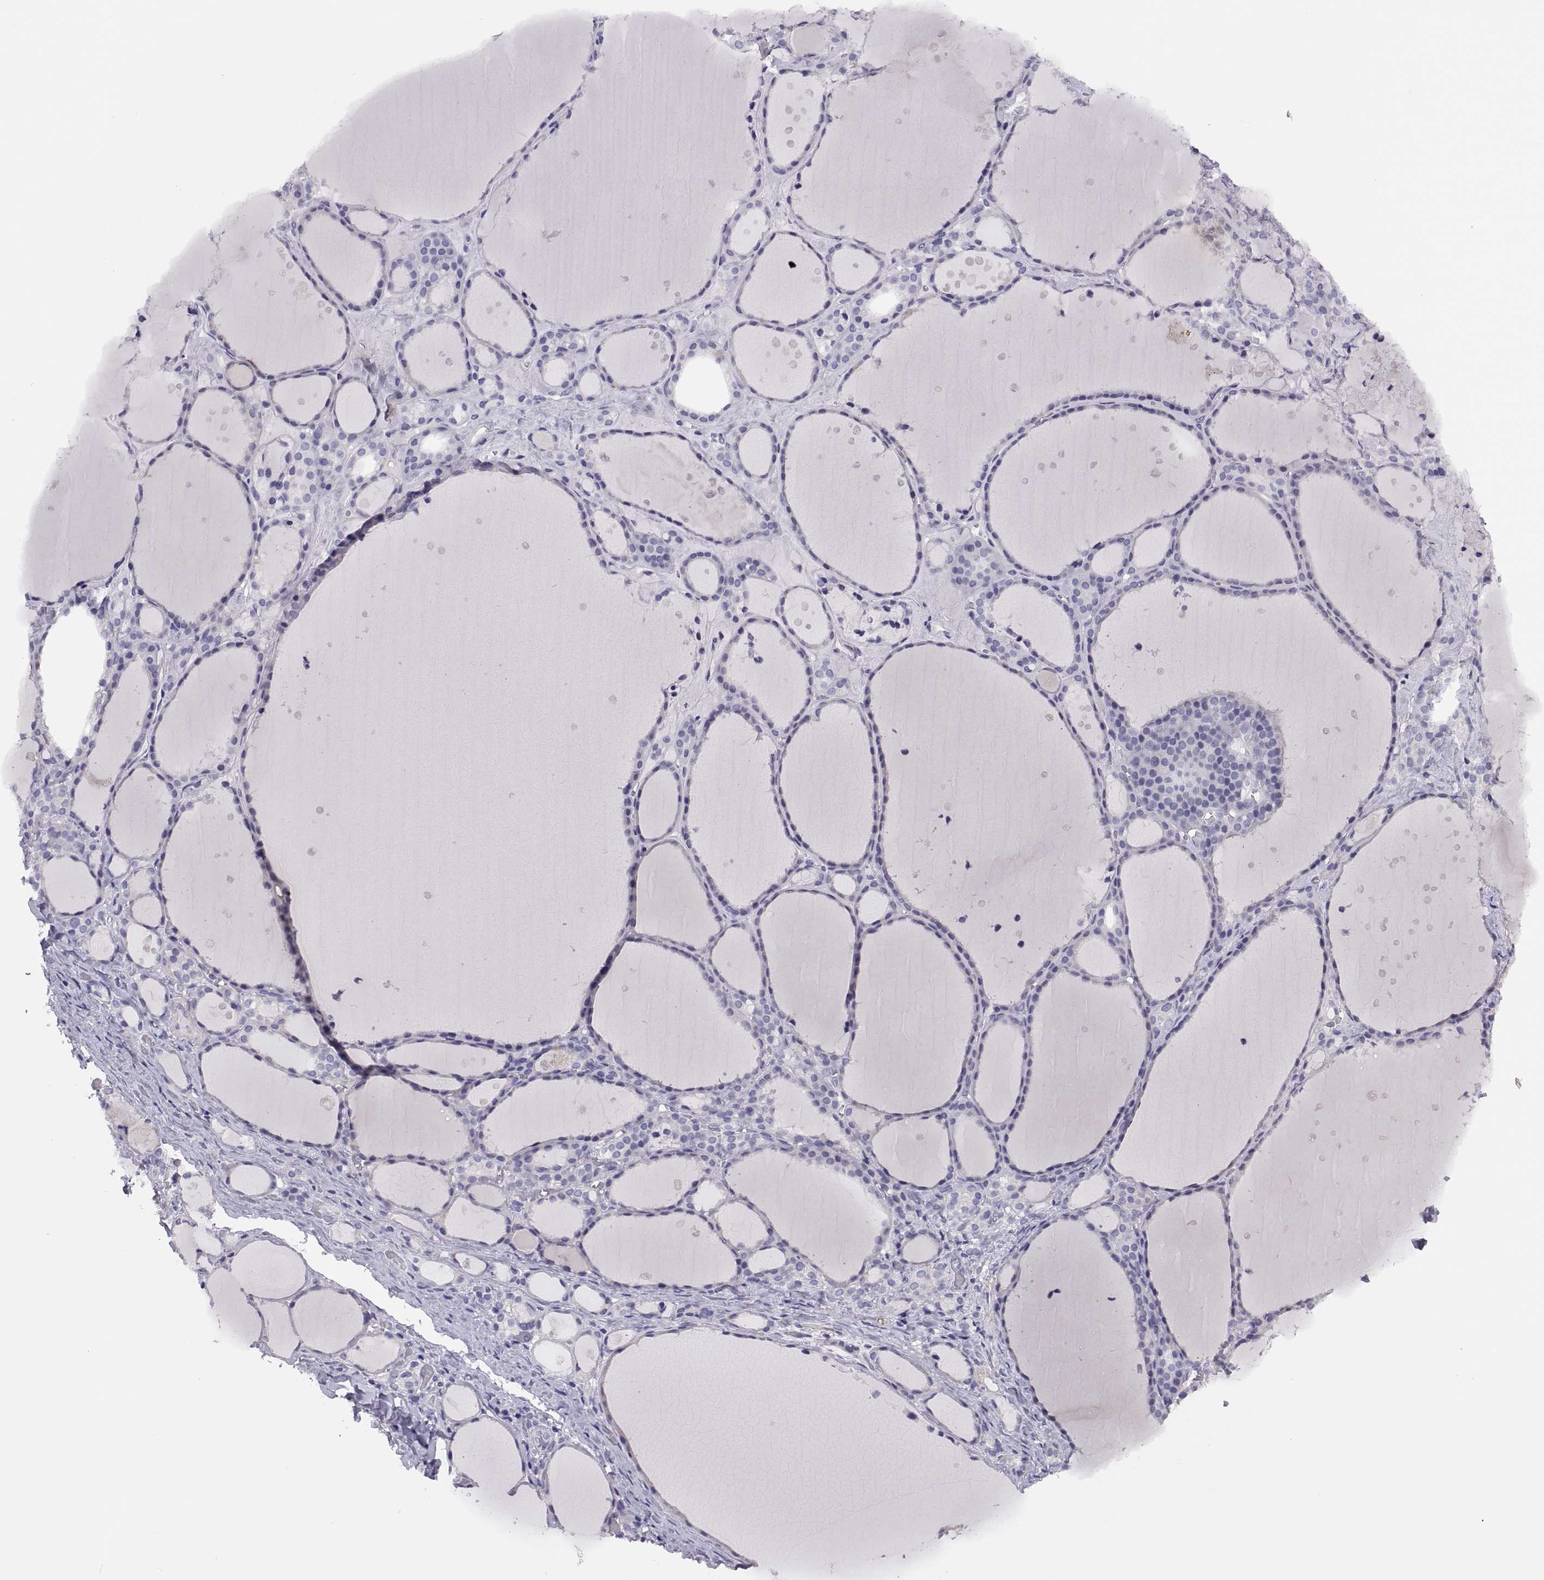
{"staining": {"intensity": "negative", "quantity": "none", "location": "none"}, "tissue": "thyroid gland", "cell_type": "Glandular cells", "image_type": "normal", "snomed": [{"axis": "morphology", "description": "Normal tissue, NOS"}, {"axis": "topography", "description": "Thyroid gland"}], "caption": "IHC histopathology image of unremarkable thyroid gland stained for a protein (brown), which demonstrates no staining in glandular cells.", "gene": "STRC", "patient": {"sex": "male", "age": 68}}